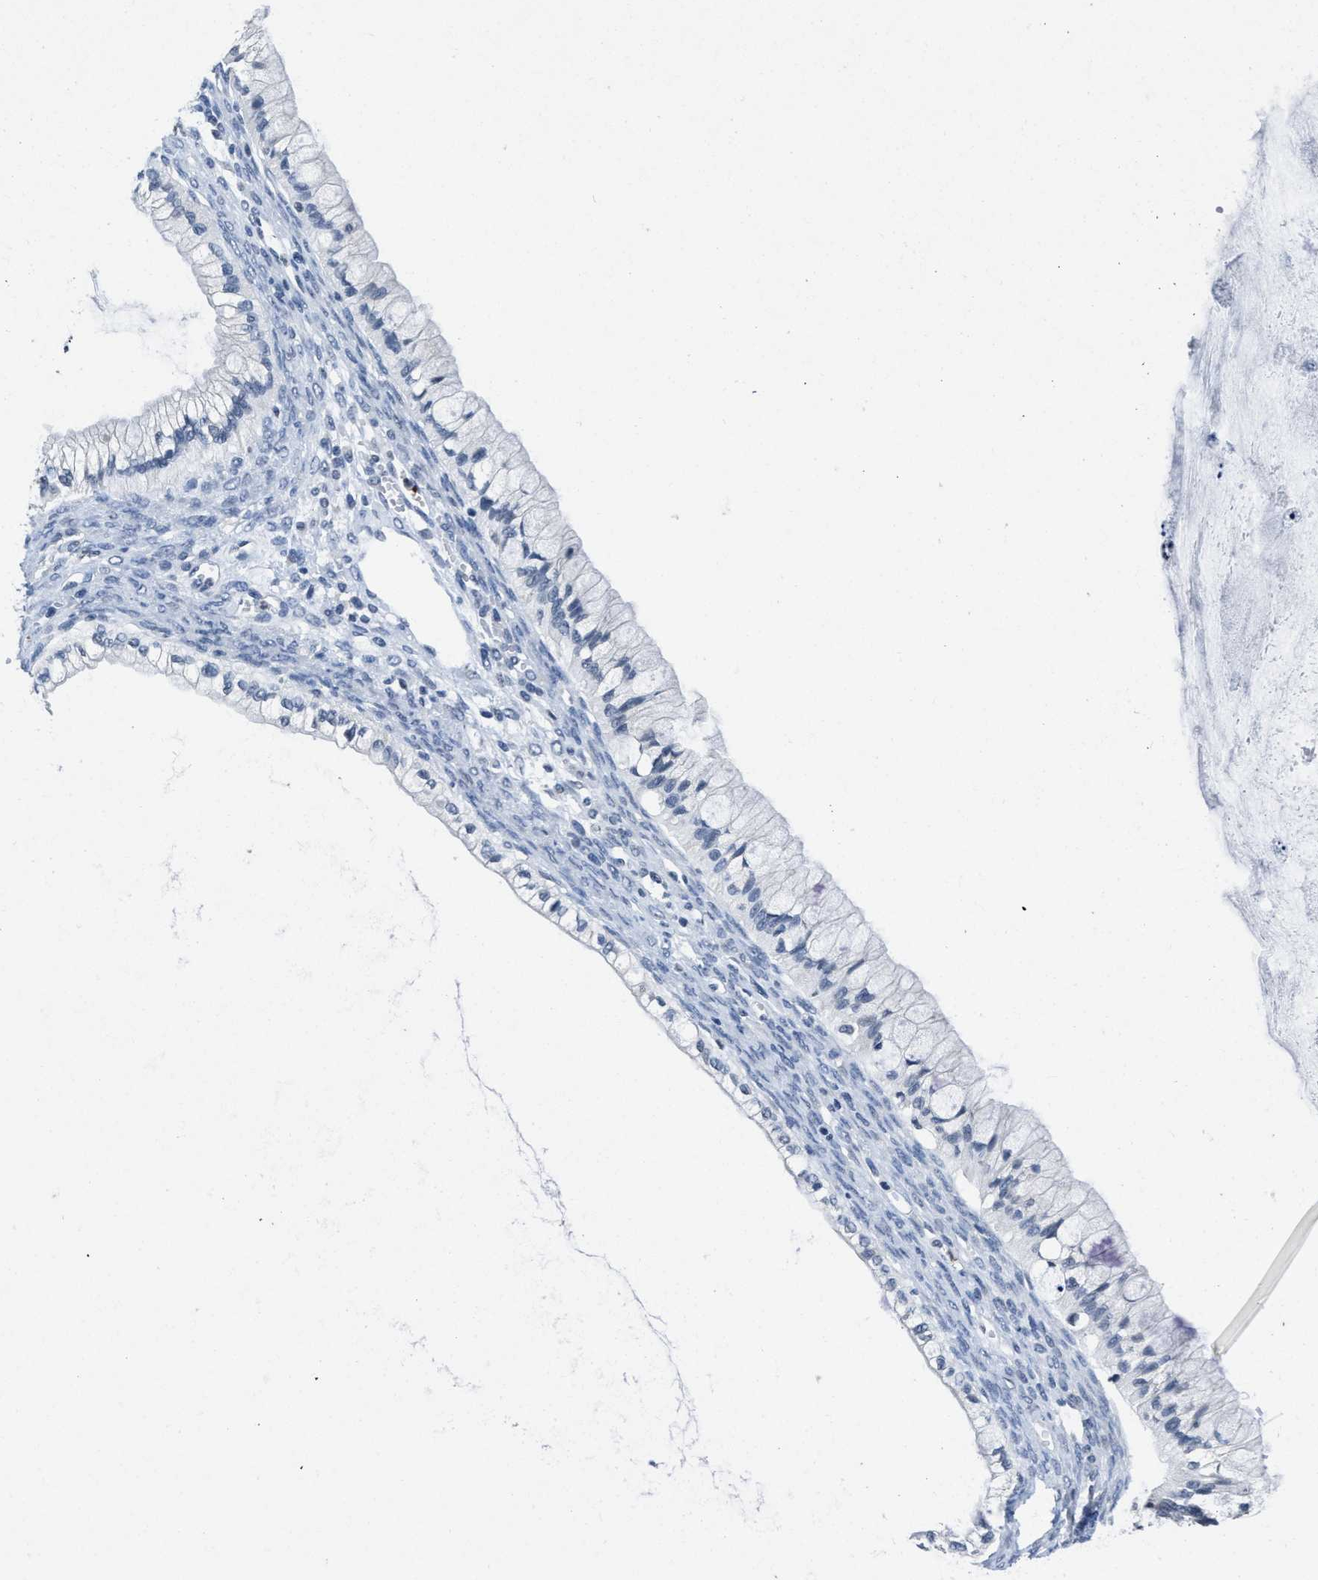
{"staining": {"intensity": "negative", "quantity": "none", "location": "none"}, "tissue": "ovarian cancer", "cell_type": "Tumor cells", "image_type": "cancer", "snomed": [{"axis": "morphology", "description": "Cystadenocarcinoma, mucinous, NOS"}, {"axis": "topography", "description": "Ovary"}], "caption": "This histopathology image is of ovarian cancer stained with immunohistochemistry (IHC) to label a protein in brown with the nuclei are counter-stained blue. There is no positivity in tumor cells.", "gene": "ITGA2B", "patient": {"sex": "female", "age": 57}}